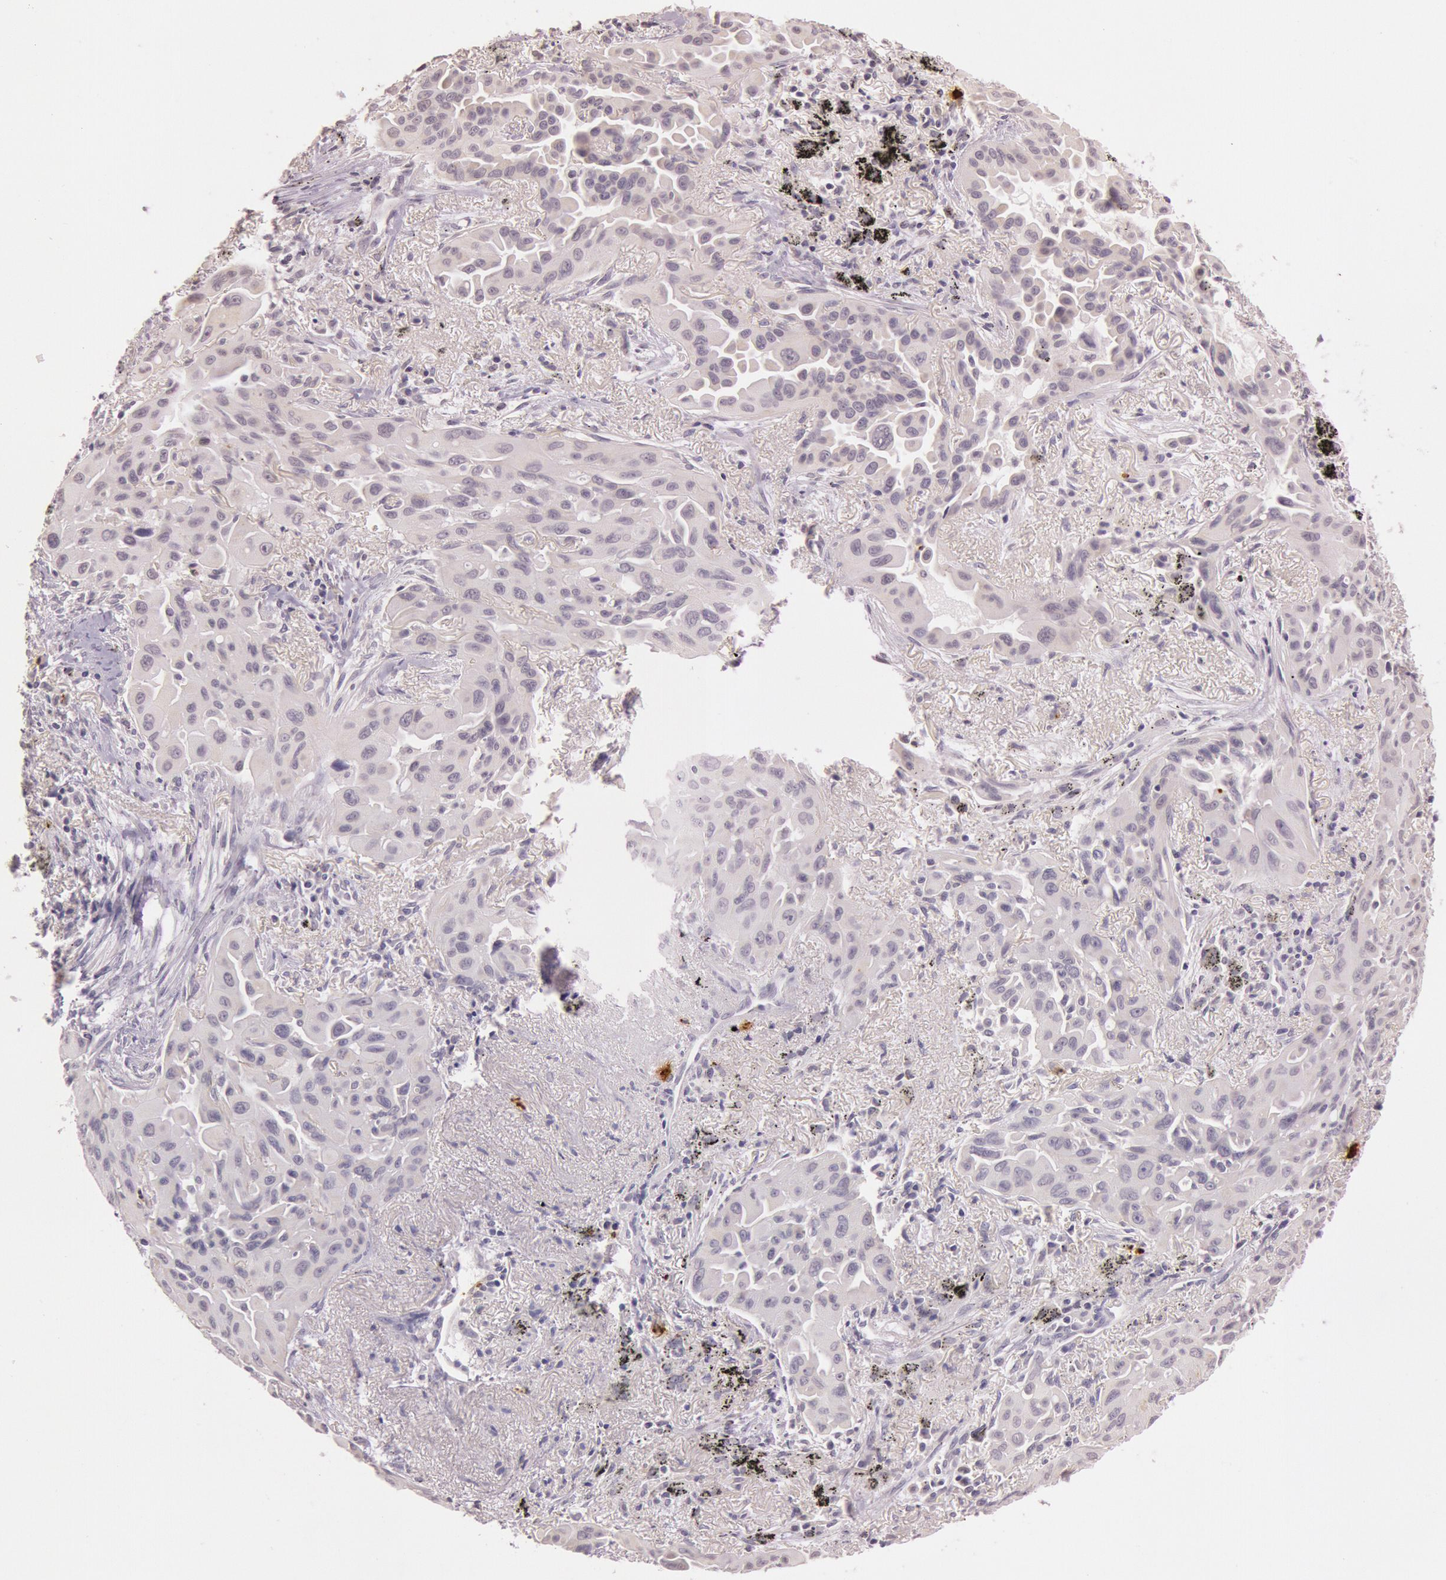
{"staining": {"intensity": "negative", "quantity": "none", "location": "none"}, "tissue": "lung cancer", "cell_type": "Tumor cells", "image_type": "cancer", "snomed": [{"axis": "morphology", "description": "Adenocarcinoma, NOS"}, {"axis": "topography", "description": "Lung"}], "caption": "High power microscopy histopathology image of an IHC histopathology image of lung adenocarcinoma, revealing no significant positivity in tumor cells.", "gene": "KDM6A", "patient": {"sex": "male", "age": 68}}